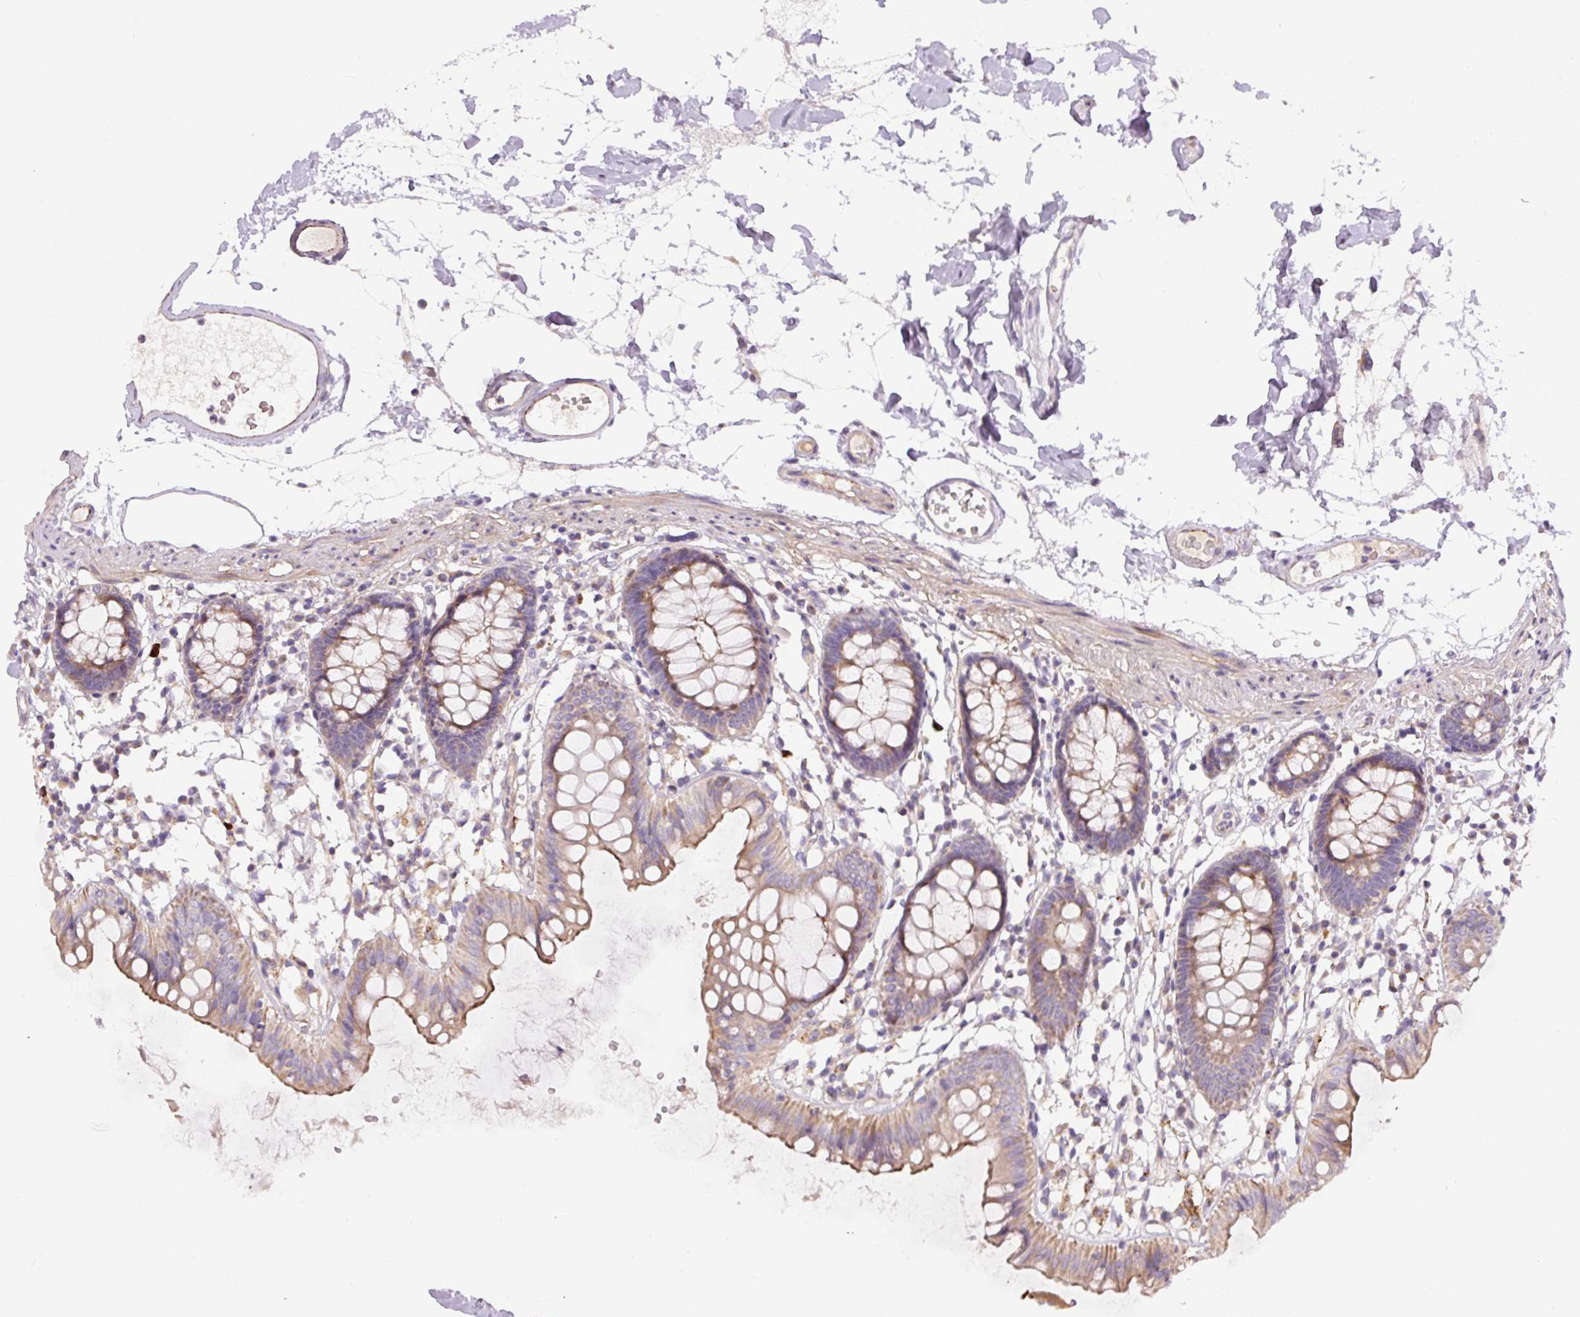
{"staining": {"intensity": "strong", "quantity": "25%-75%", "location": "cytoplasmic/membranous"}, "tissue": "colon", "cell_type": "Endothelial cells", "image_type": "normal", "snomed": [{"axis": "morphology", "description": "Normal tissue, NOS"}, {"axis": "topography", "description": "Colon"}], "caption": "Colon stained with a brown dye reveals strong cytoplasmic/membranous positive expression in approximately 25%-75% of endothelial cells.", "gene": "CCNI2", "patient": {"sex": "female", "age": 84}}